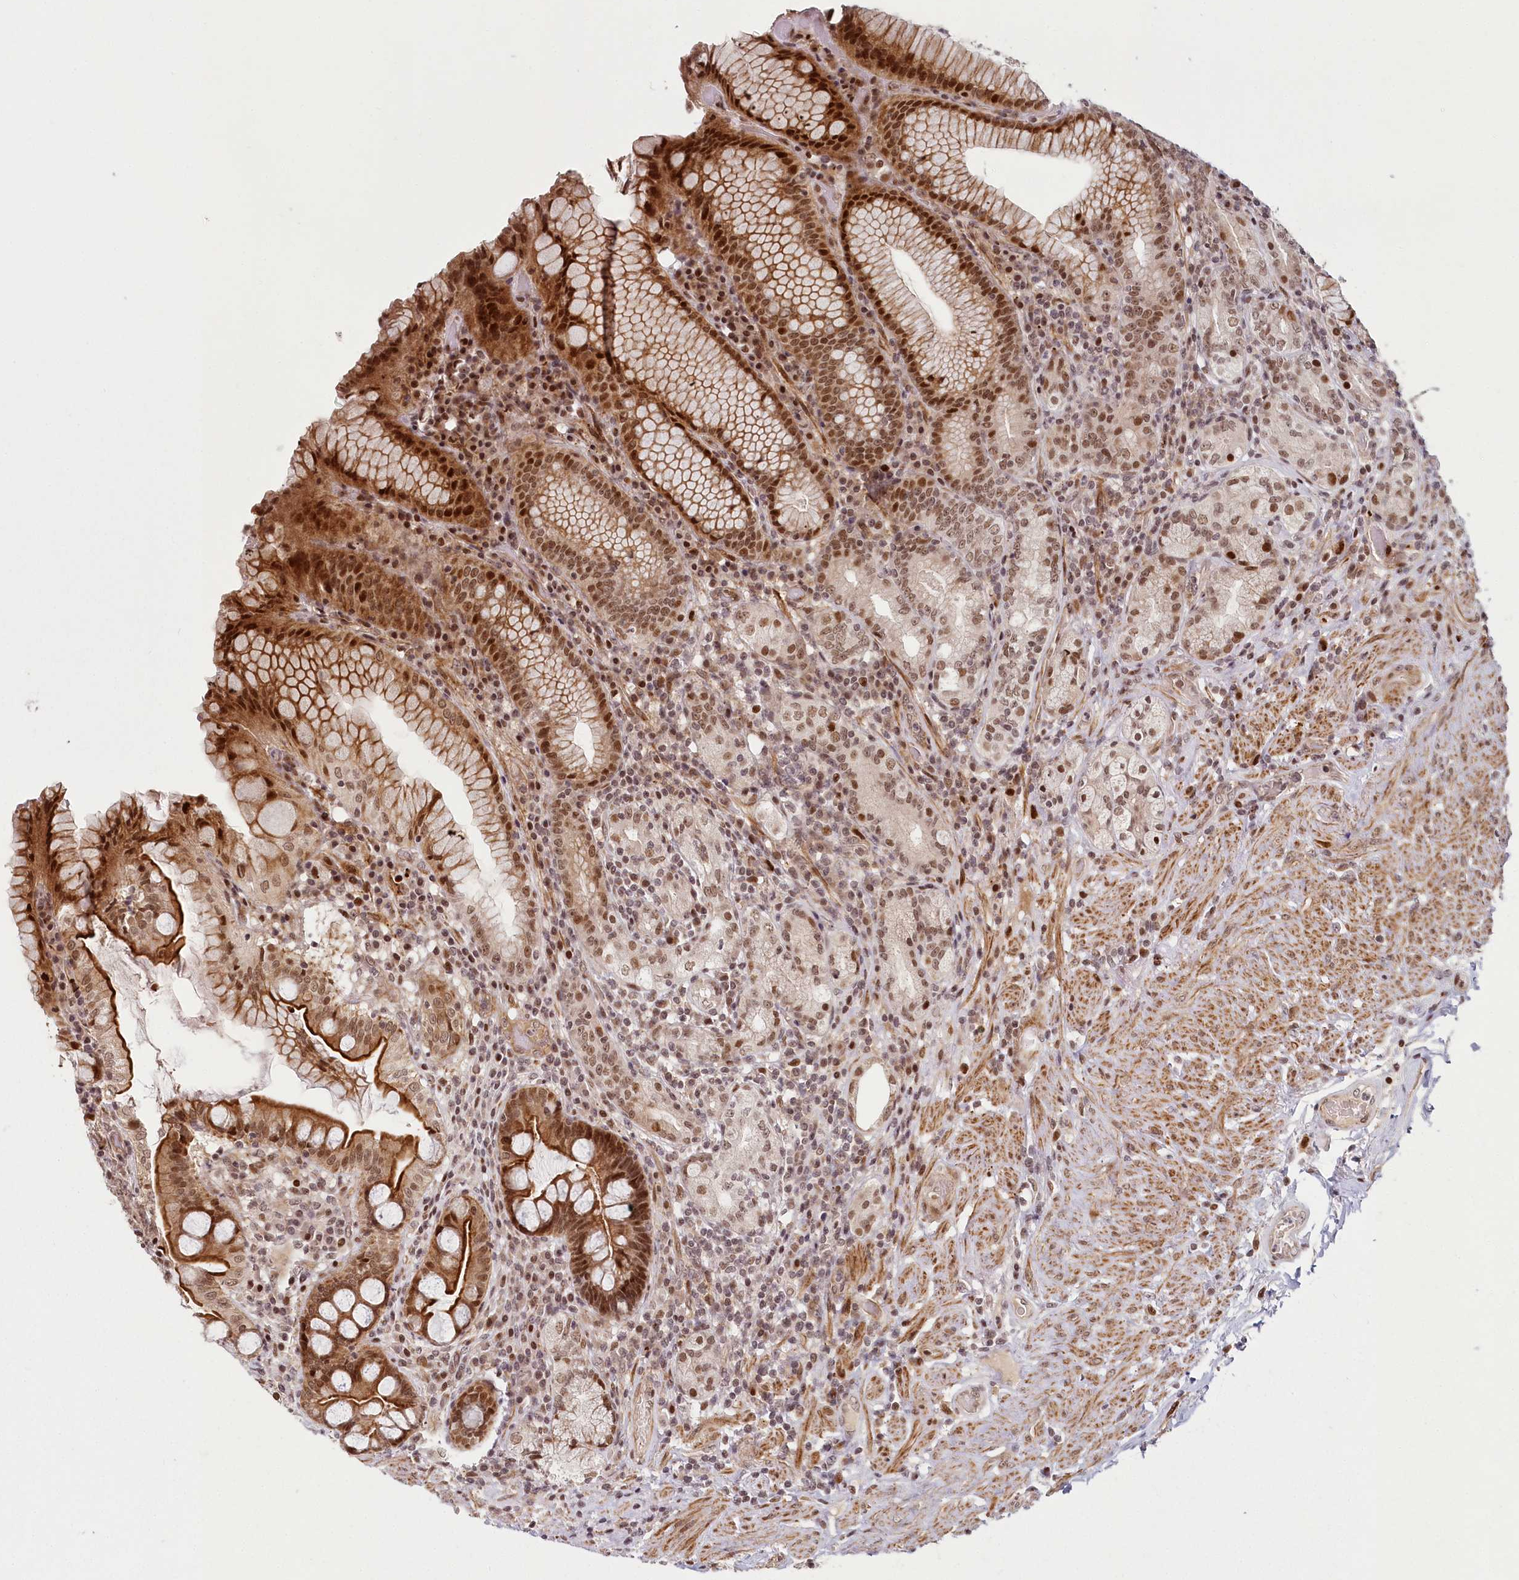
{"staining": {"intensity": "strong", "quantity": "25%-75%", "location": "cytoplasmic/membranous,nuclear"}, "tissue": "stomach", "cell_type": "Glandular cells", "image_type": "normal", "snomed": [{"axis": "morphology", "description": "Normal tissue, NOS"}, {"axis": "topography", "description": "Stomach, upper"}, {"axis": "topography", "description": "Stomach, lower"}], "caption": "Strong cytoplasmic/membranous,nuclear staining is appreciated in approximately 25%-75% of glandular cells in unremarkable stomach.", "gene": "FAM204A", "patient": {"sex": "female", "age": 76}}